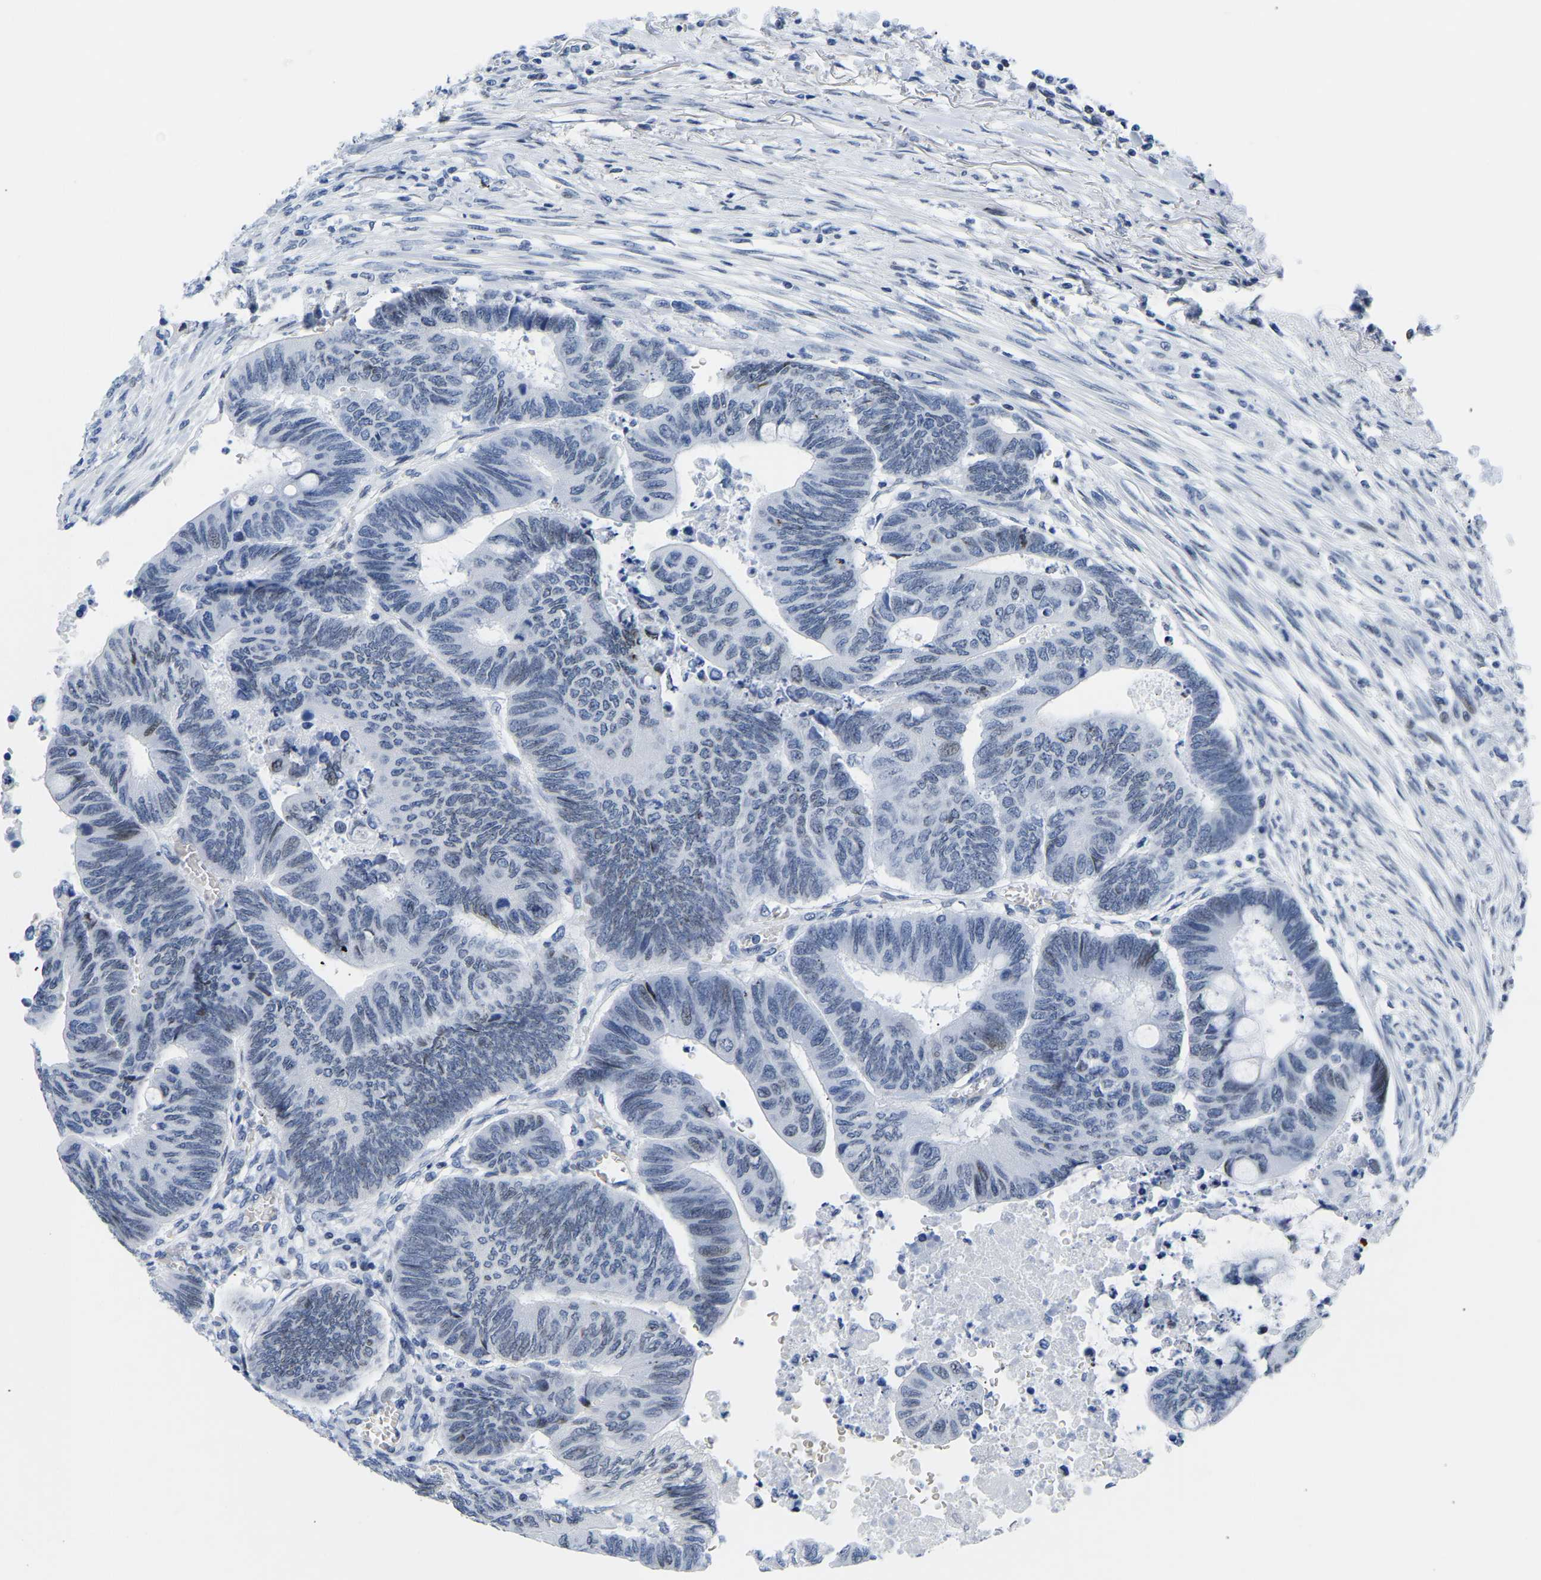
{"staining": {"intensity": "weak", "quantity": "<25%", "location": "nuclear"}, "tissue": "colorectal cancer", "cell_type": "Tumor cells", "image_type": "cancer", "snomed": [{"axis": "morphology", "description": "Normal tissue, NOS"}, {"axis": "morphology", "description": "Adenocarcinoma, NOS"}, {"axis": "topography", "description": "Rectum"}, {"axis": "topography", "description": "Peripheral nerve tissue"}], "caption": "The histopathology image reveals no significant positivity in tumor cells of colorectal cancer.", "gene": "UPK3A", "patient": {"sex": "male", "age": 92}}